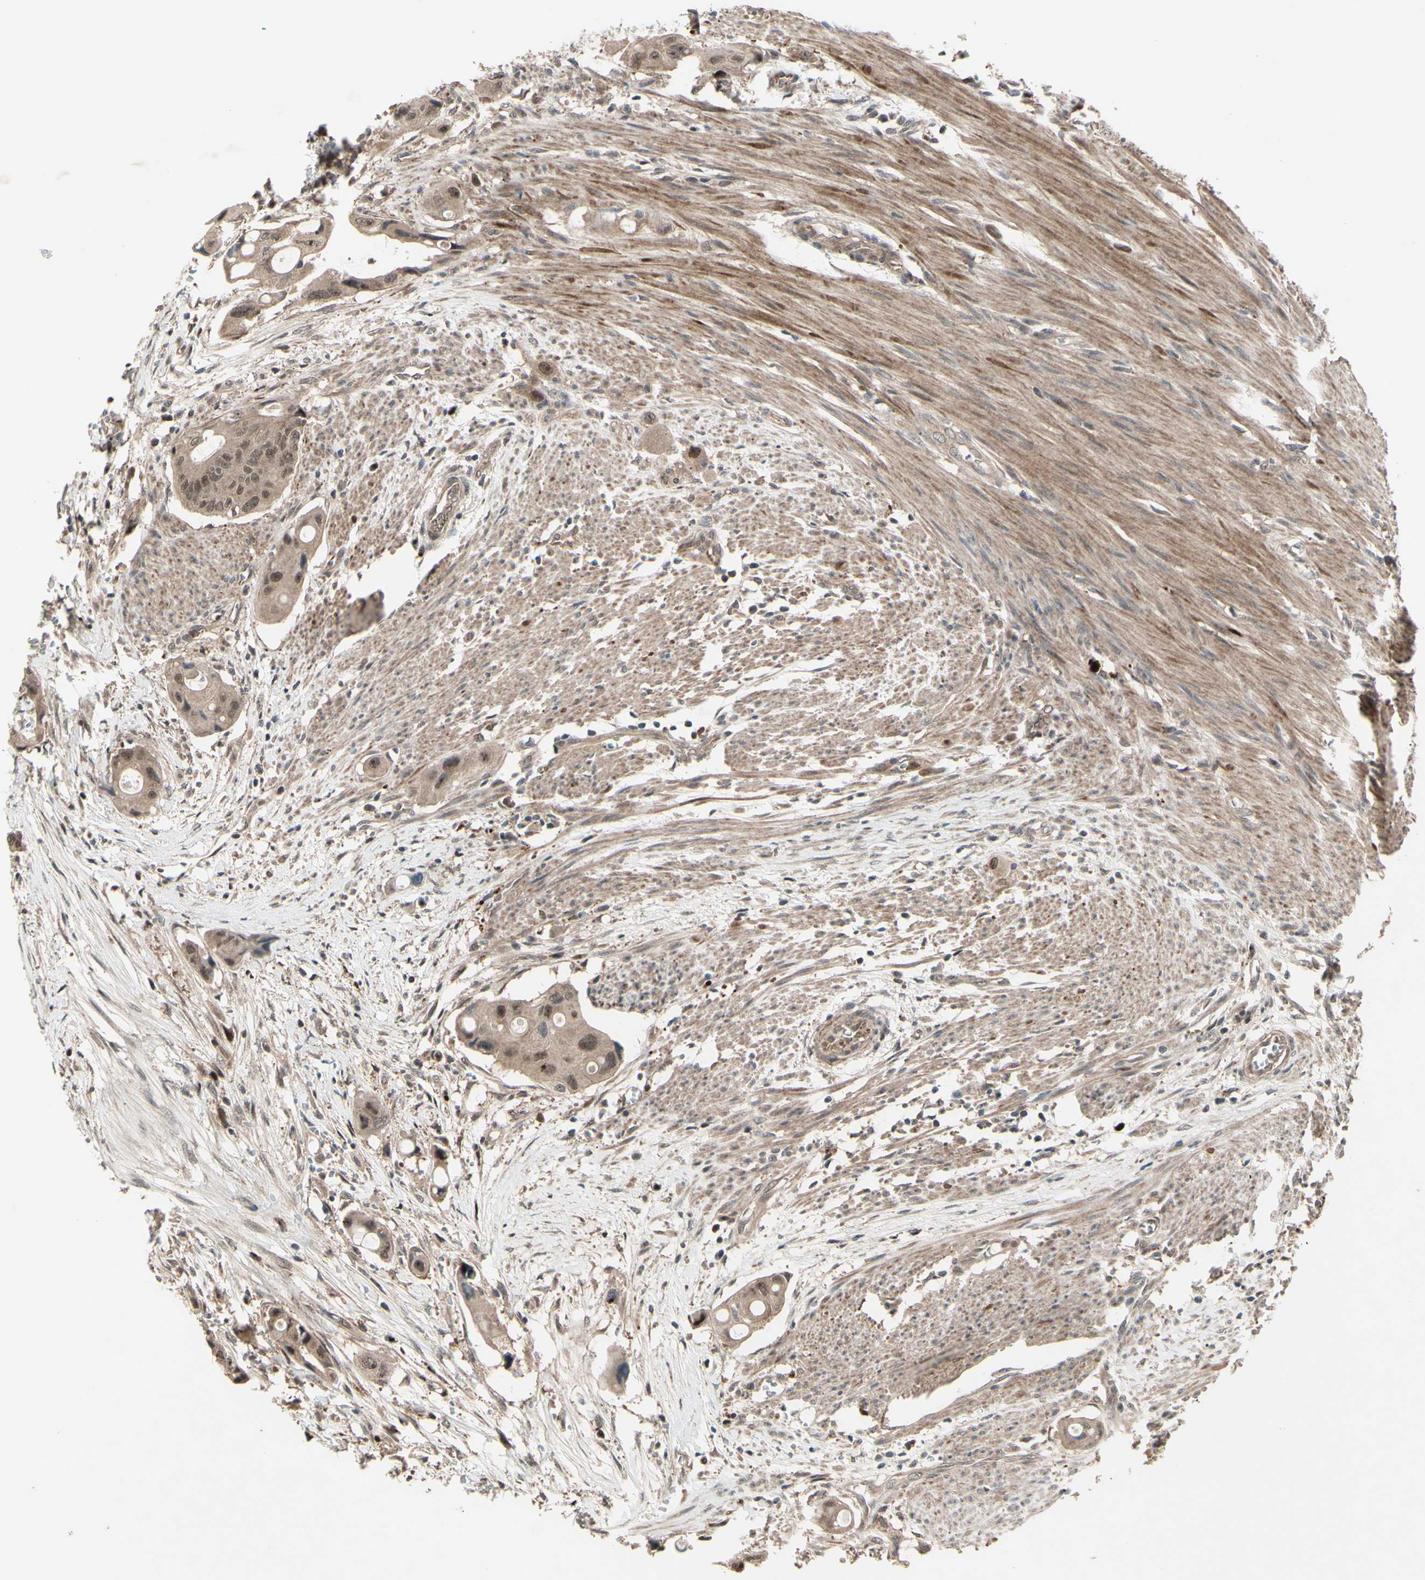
{"staining": {"intensity": "moderate", "quantity": ">75%", "location": "cytoplasmic/membranous,nuclear"}, "tissue": "colorectal cancer", "cell_type": "Tumor cells", "image_type": "cancer", "snomed": [{"axis": "morphology", "description": "Adenocarcinoma, NOS"}, {"axis": "topography", "description": "Colon"}], "caption": "Brown immunohistochemical staining in human colorectal cancer demonstrates moderate cytoplasmic/membranous and nuclear staining in approximately >75% of tumor cells.", "gene": "MLF2", "patient": {"sex": "female", "age": 57}}